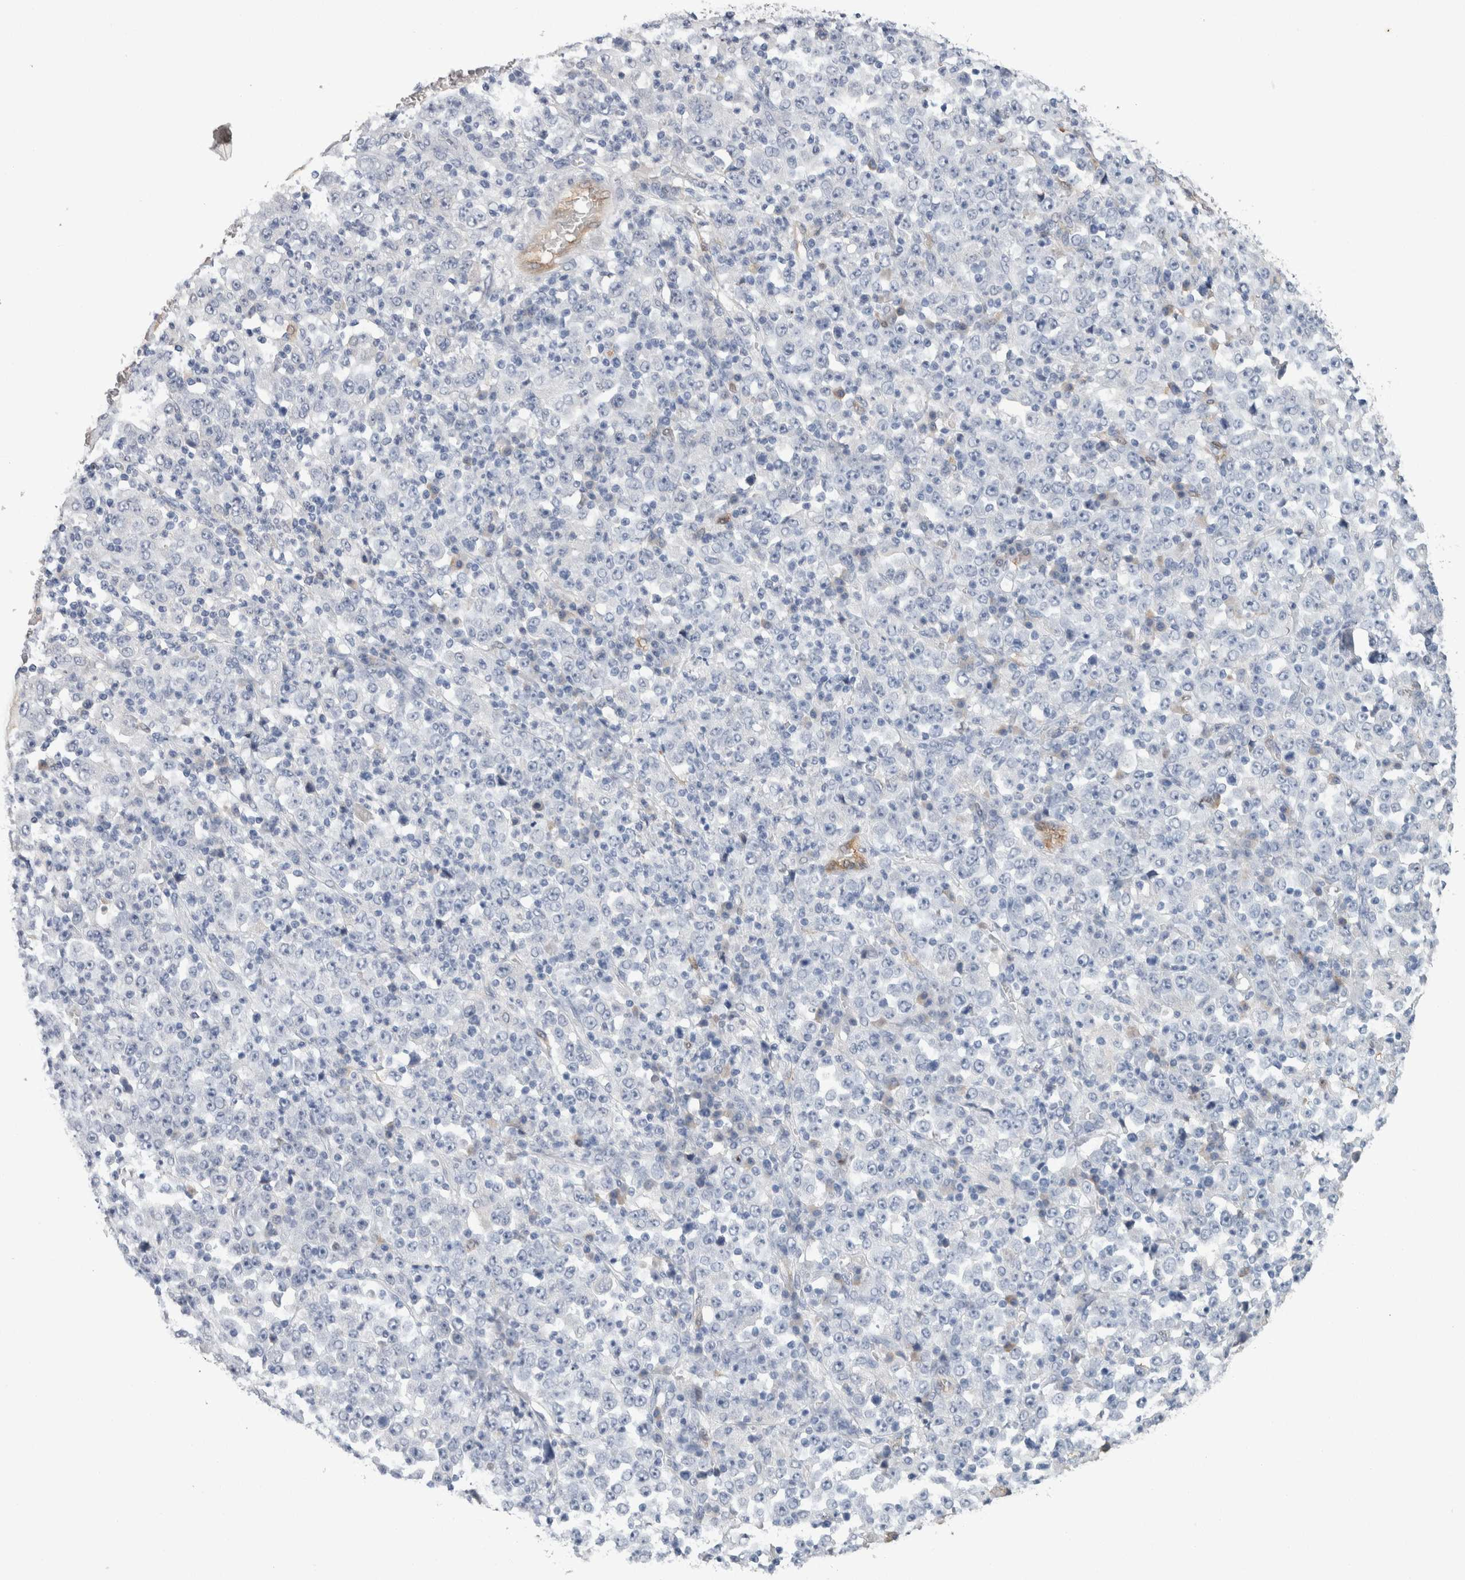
{"staining": {"intensity": "negative", "quantity": "none", "location": "none"}, "tissue": "stomach cancer", "cell_type": "Tumor cells", "image_type": "cancer", "snomed": [{"axis": "morphology", "description": "Normal tissue, NOS"}, {"axis": "morphology", "description": "Adenocarcinoma, NOS"}, {"axis": "topography", "description": "Stomach, upper"}, {"axis": "topography", "description": "Stomach"}], "caption": "This histopathology image is of adenocarcinoma (stomach) stained with immunohistochemistry to label a protein in brown with the nuclei are counter-stained blue. There is no expression in tumor cells.", "gene": "FABP4", "patient": {"sex": "male", "age": 59}}